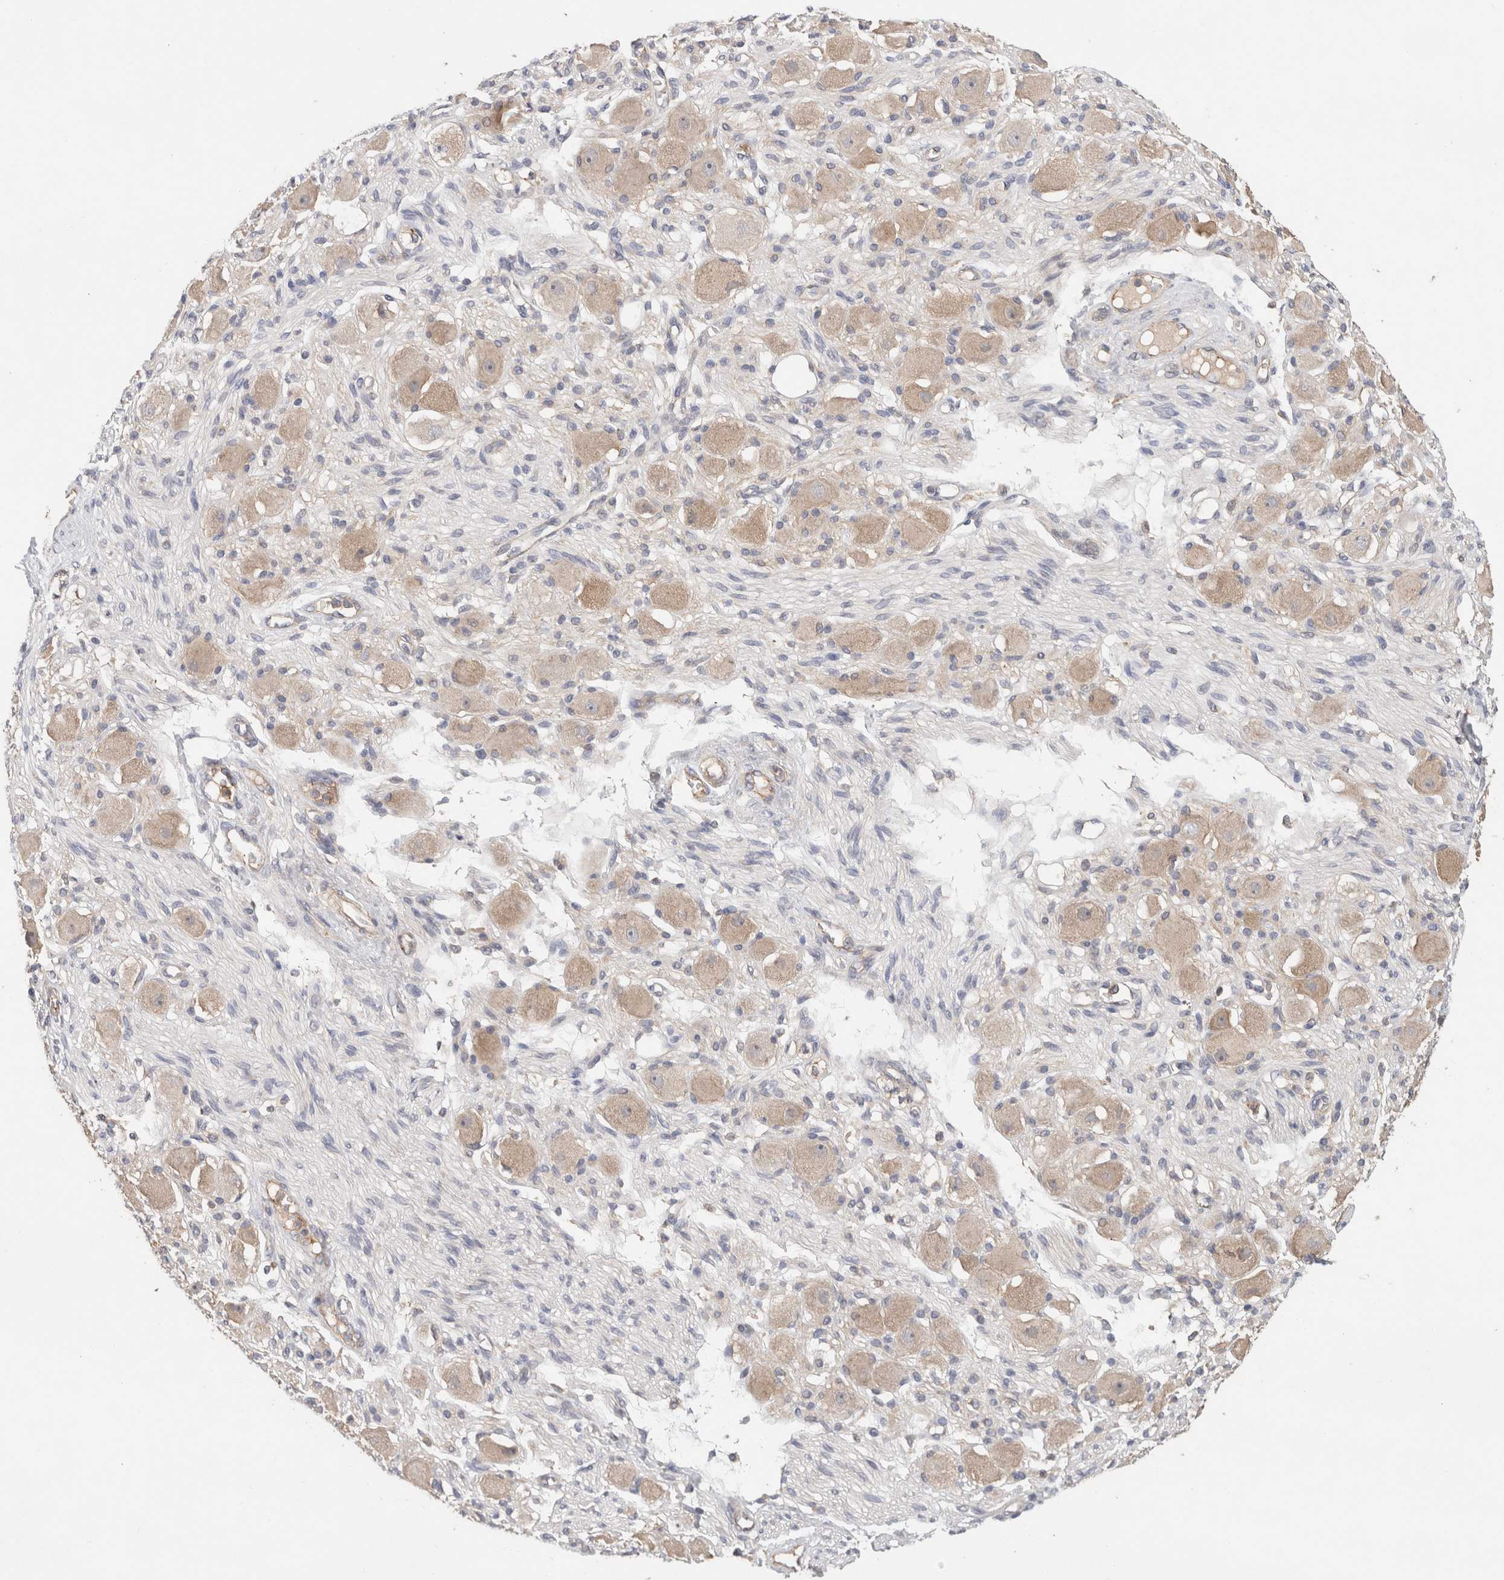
{"staining": {"intensity": "negative", "quantity": "none", "location": "none"}, "tissue": "adipose tissue", "cell_type": "Adipocytes", "image_type": "normal", "snomed": [{"axis": "morphology", "description": "Normal tissue, NOS"}, {"axis": "topography", "description": "Kidney"}, {"axis": "topography", "description": "Peripheral nerve tissue"}], "caption": "The histopathology image exhibits no significant expression in adipocytes of adipose tissue.", "gene": "C8orf44", "patient": {"sex": "male", "age": 7}}